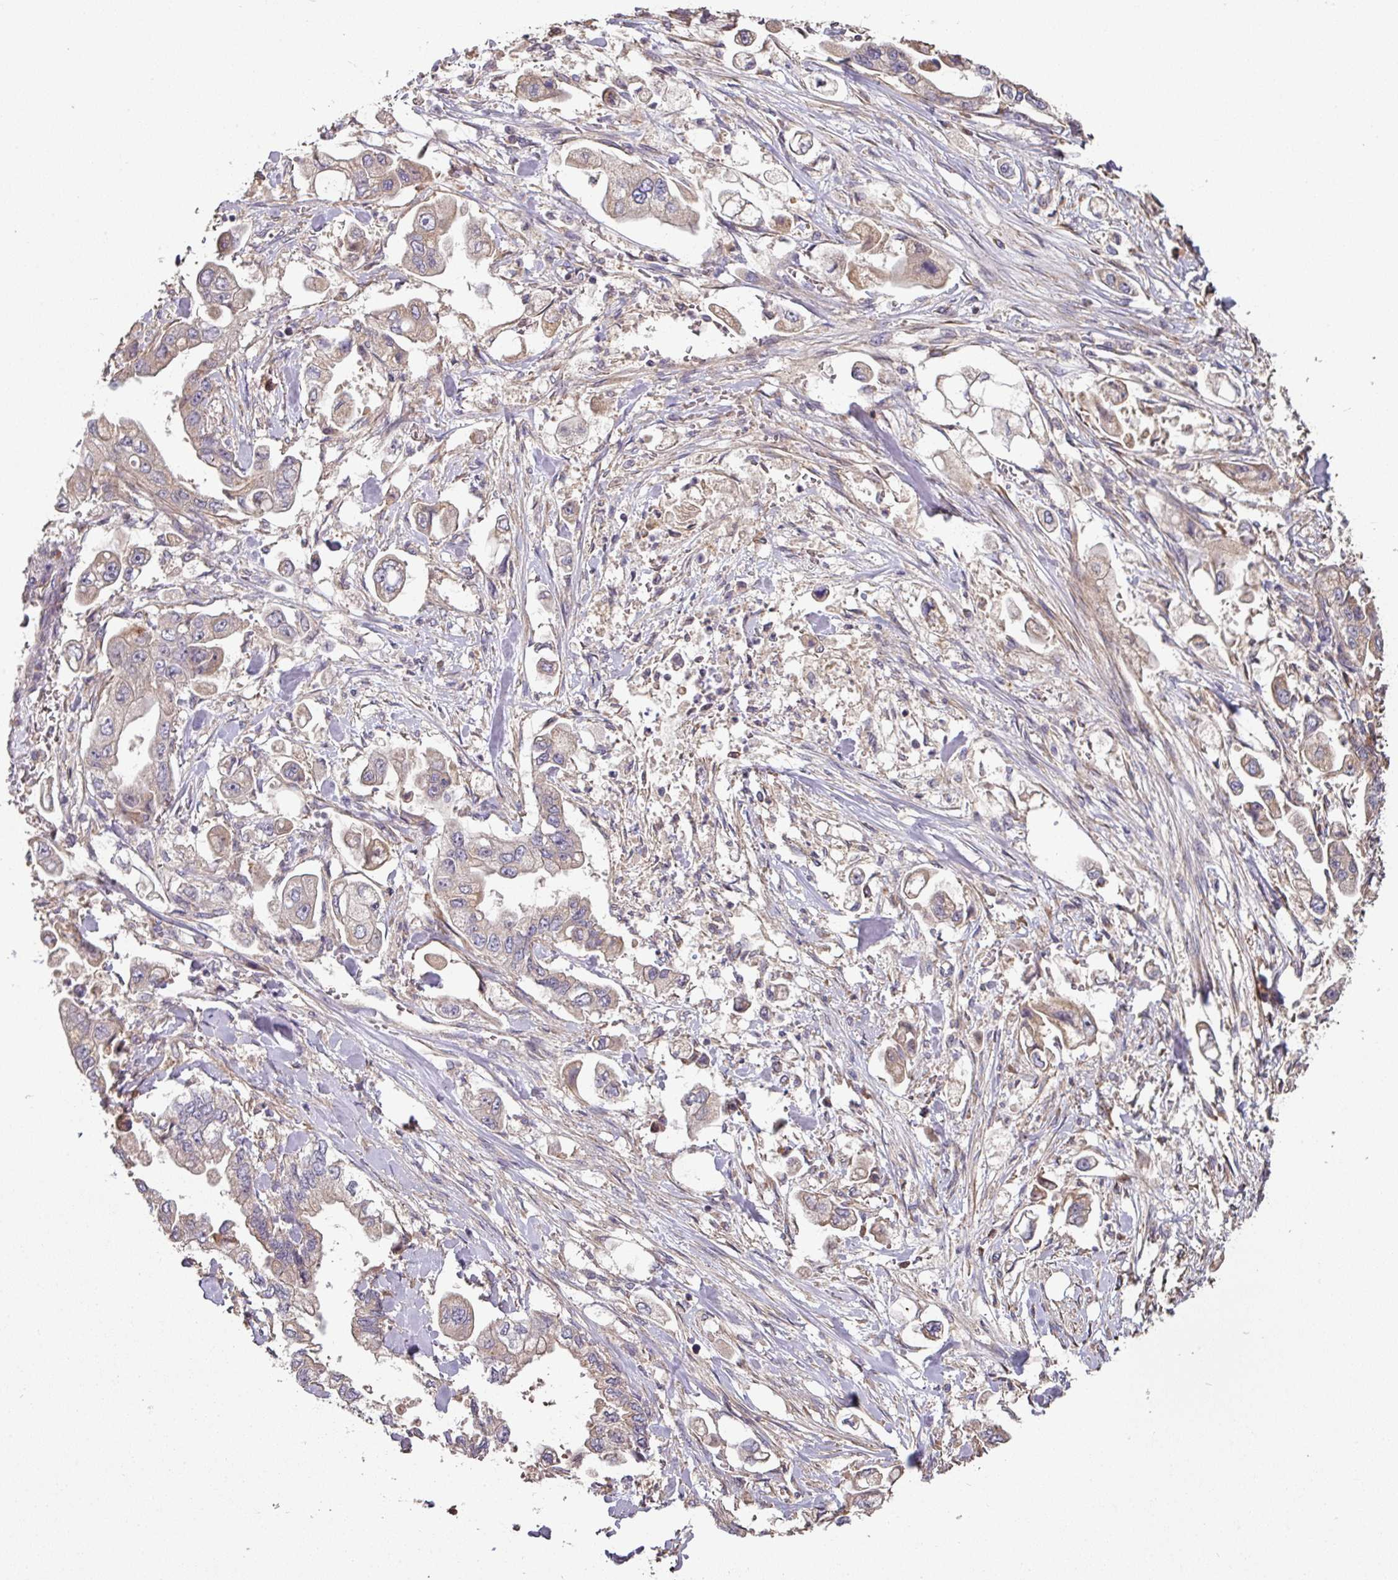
{"staining": {"intensity": "weak", "quantity": "<25%", "location": "cytoplasmic/membranous"}, "tissue": "stomach cancer", "cell_type": "Tumor cells", "image_type": "cancer", "snomed": [{"axis": "morphology", "description": "Adenocarcinoma, NOS"}, {"axis": "topography", "description": "Stomach"}], "caption": "The histopathology image shows no significant positivity in tumor cells of adenocarcinoma (stomach). Nuclei are stained in blue.", "gene": "SIK1", "patient": {"sex": "male", "age": 62}}